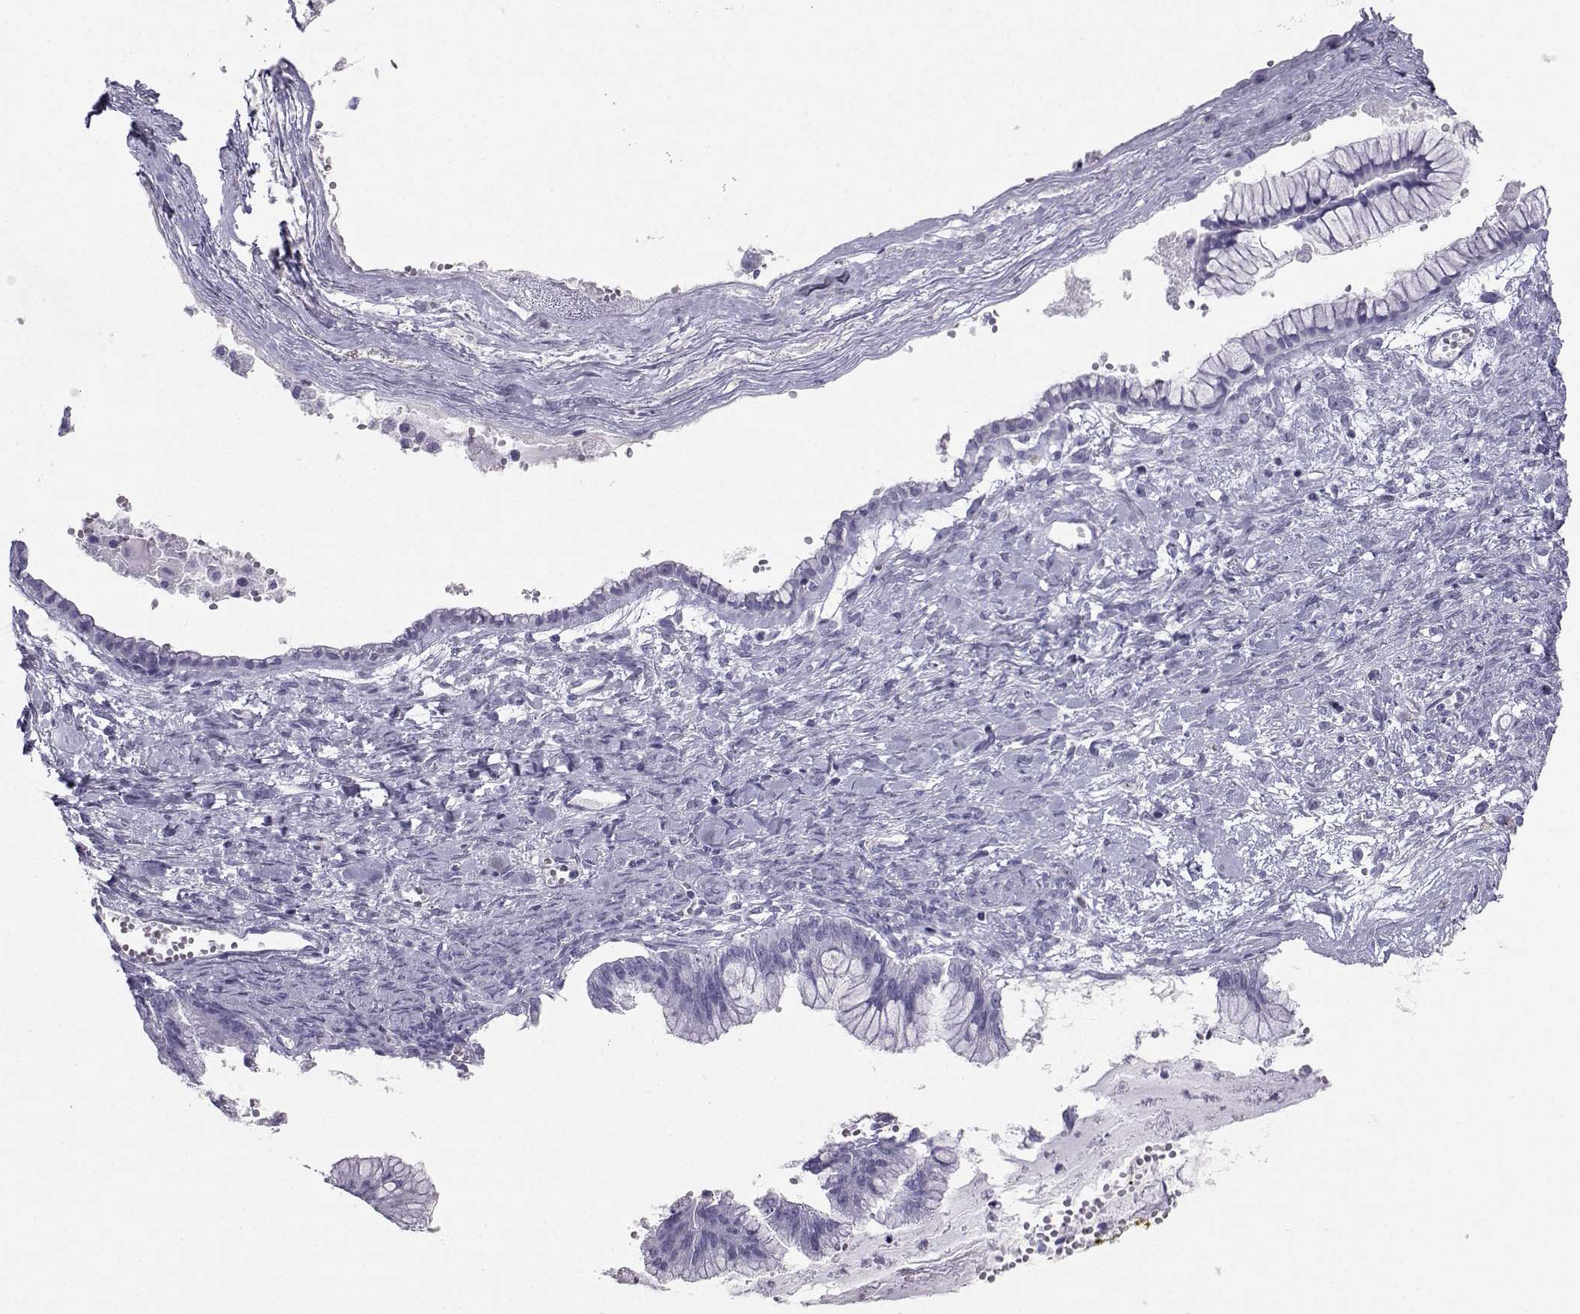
{"staining": {"intensity": "negative", "quantity": "none", "location": "none"}, "tissue": "ovarian cancer", "cell_type": "Tumor cells", "image_type": "cancer", "snomed": [{"axis": "morphology", "description": "Cystadenocarcinoma, mucinous, NOS"}, {"axis": "topography", "description": "Ovary"}], "caption": "Immunohistochemistry micrograph of neoplastic tissue: human ovarian cancer (mucinous cystadenocarcinoma) stained with DAB exhibits no significant protein positivity in tumor cells.", "gene": "SST", "patient": {"sex": "female", "age": 67}}